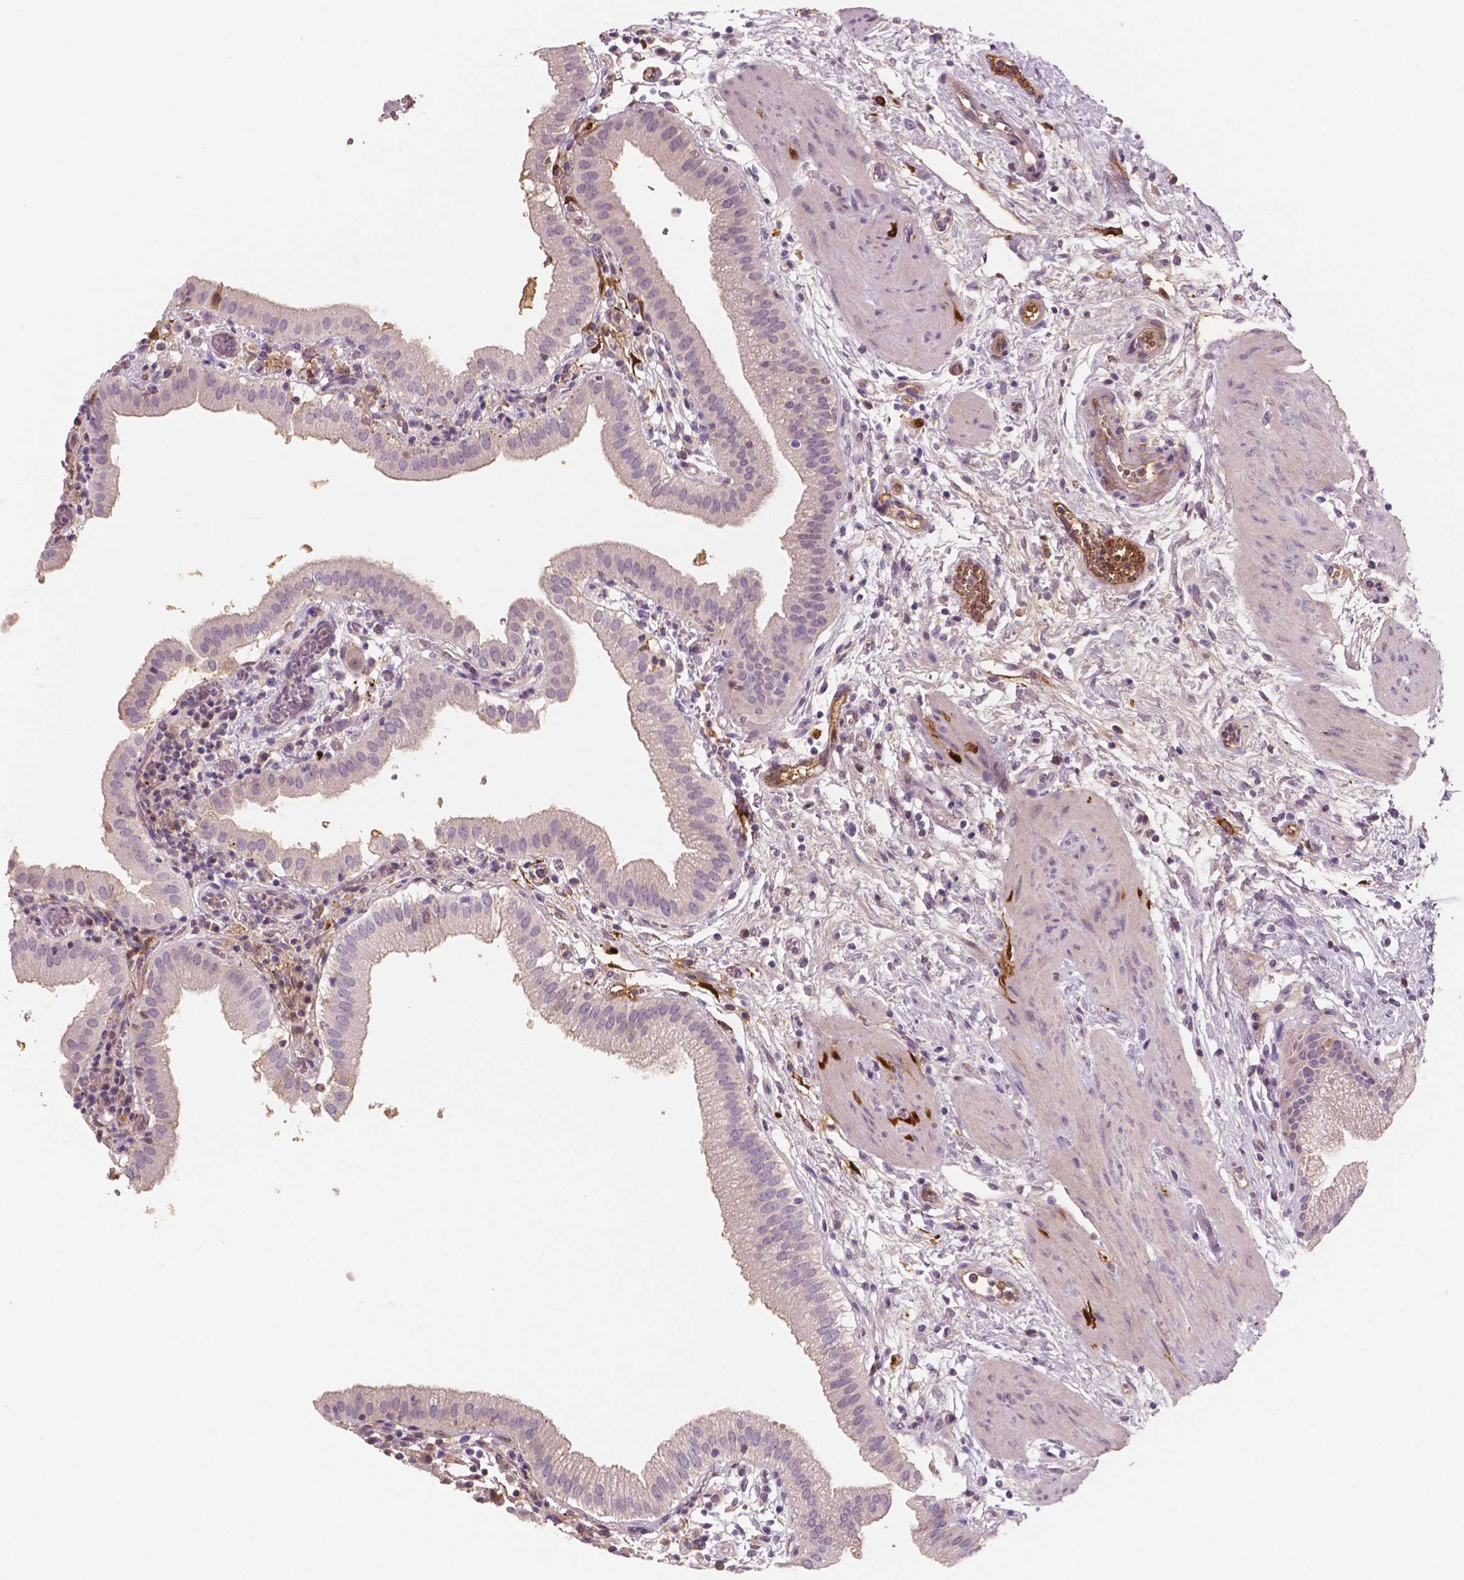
{"staining": {"intensity": "negative", "quantity": "none", "location": "none"}, "tissue": "gallbladder", "cell_type": "Glandular cells", "image_type": "normal", "snomed": [{"axis": "morphology", "description": "Normal tissue, NOS"}, {"axis": "topography", "description": "Gallbladder"}], "caption": "IHC of normal human gallbladder reveals no staining in glandular cells.", "gene": "APOA4", "patient": {"sex": "female", "age": 65}}